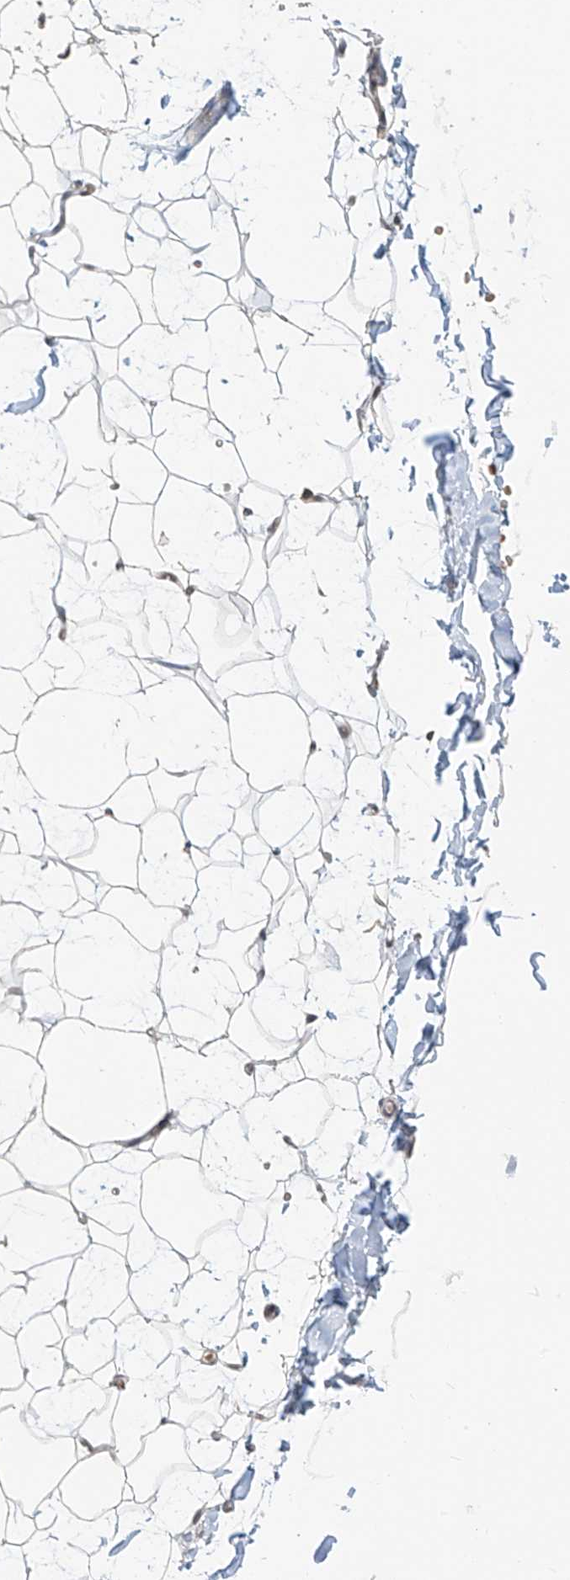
{"staining": {"intensity": "weak", "quantity": ">75%", "location": "nuclear"}, "tissue": "adipose tissue", "cell_type": "Adipocytes", "image_type": "normal", "snomed": [{"axis": "morphology", "description": "Normal tissue, NOS"}, {"axis": "topography", "description": "Breast"}], "caption": "Weak nuclear expression for a protein is appreciated in approximately >75% of adipocytes of normal adipose tissue using immunohistochemistry (IHC).", "gene": "ZMYM2", "patient": {"sex": "female", "age": 23}}